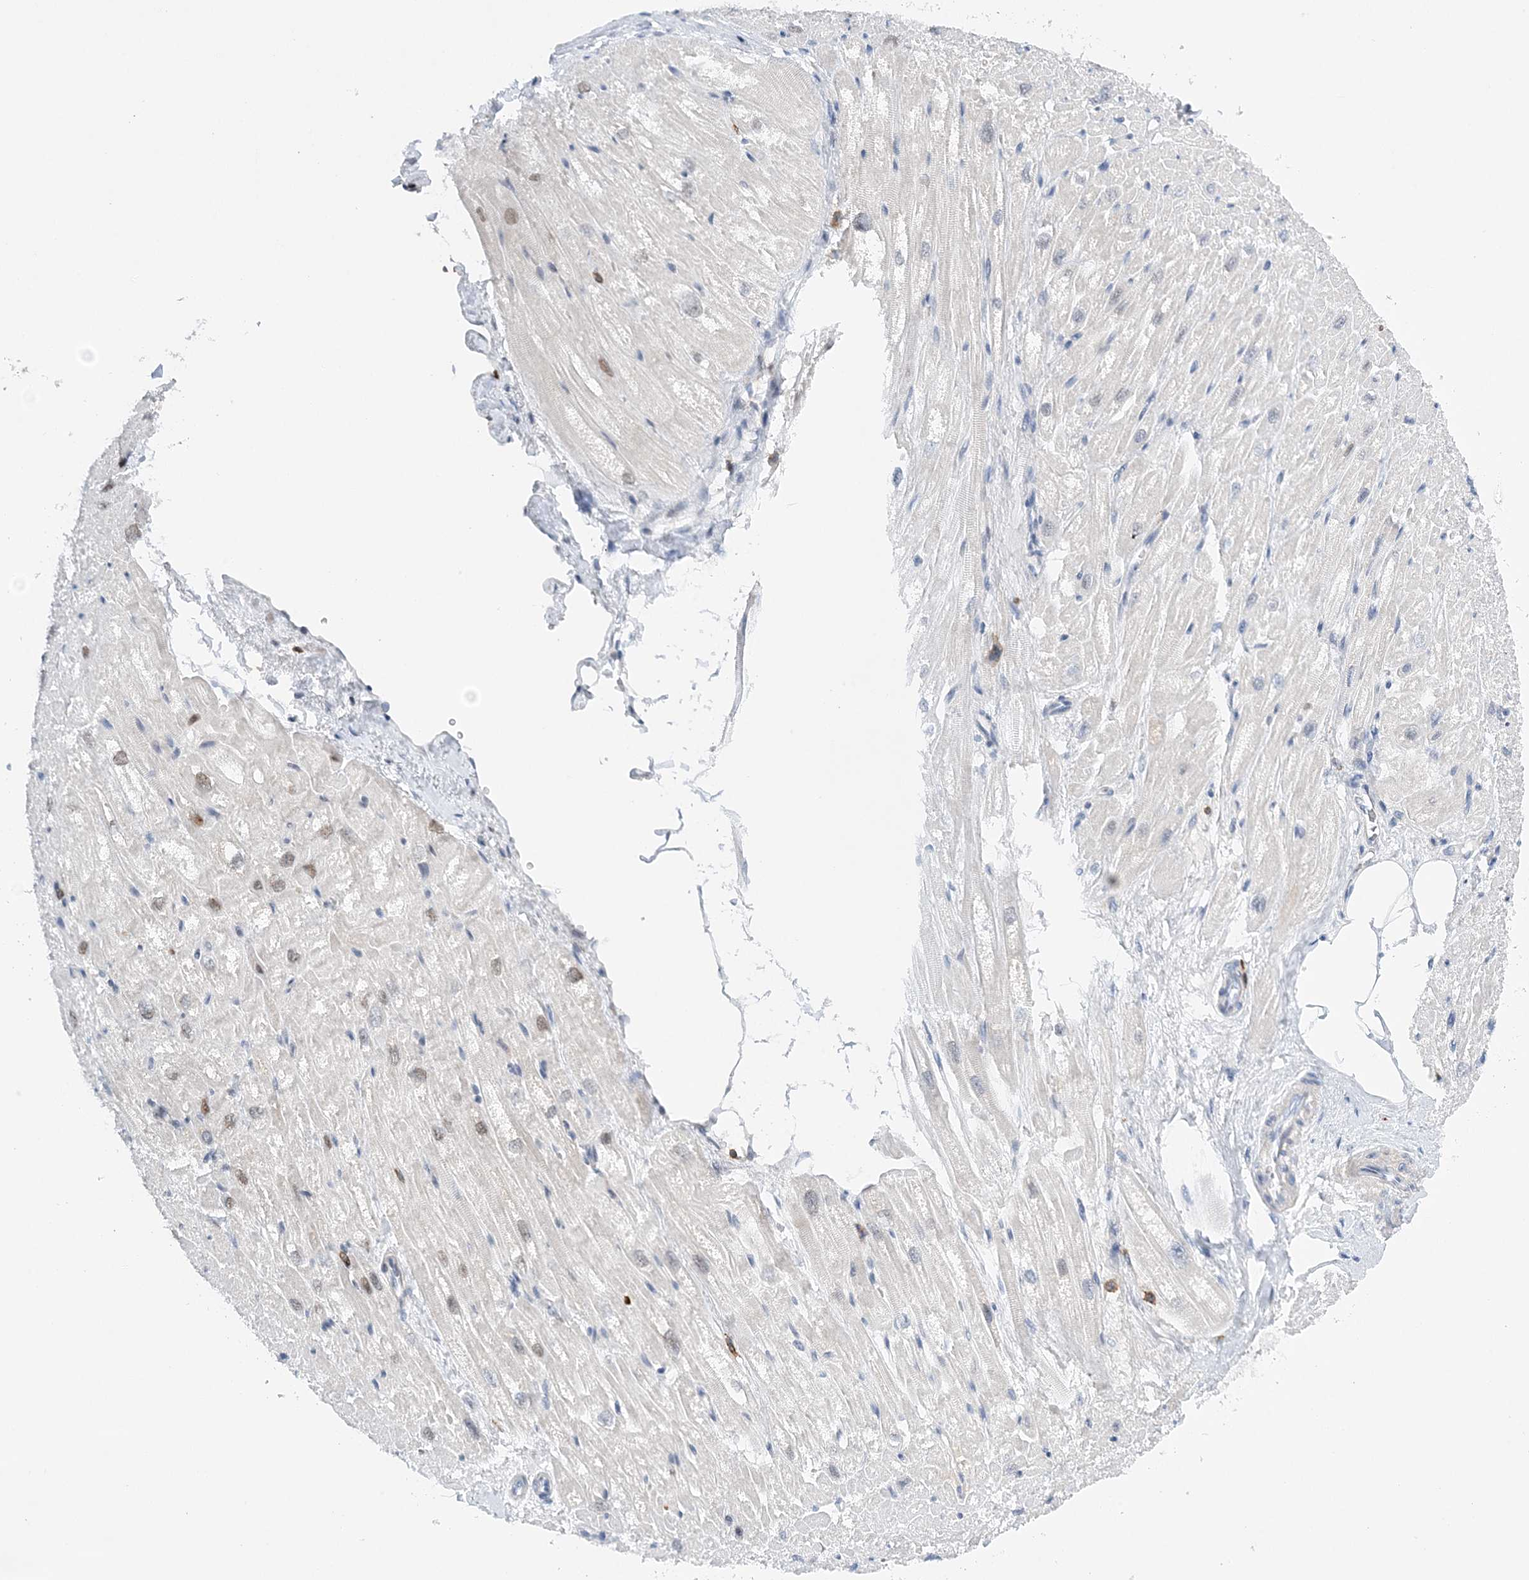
{"staining": {"intensity": "negative", "quantity": "none", "location": "none"}, "tissue": "heart muscle", "cell_type": "Cardiomyocytes", "image_type": "normal", "snomed": [{"axis": "morphology", "description": "Normal tissue, NOS"}, {"axis": "topography", "description": "Heart"}], "caption": "High power microscopy histopathology image of an immunohistochemistry image of benign heart muscle, revealing no significant staining in cardiomyocytes.", "gene": "PRMT9", "patient": {"sex": "male", "age": 50}}